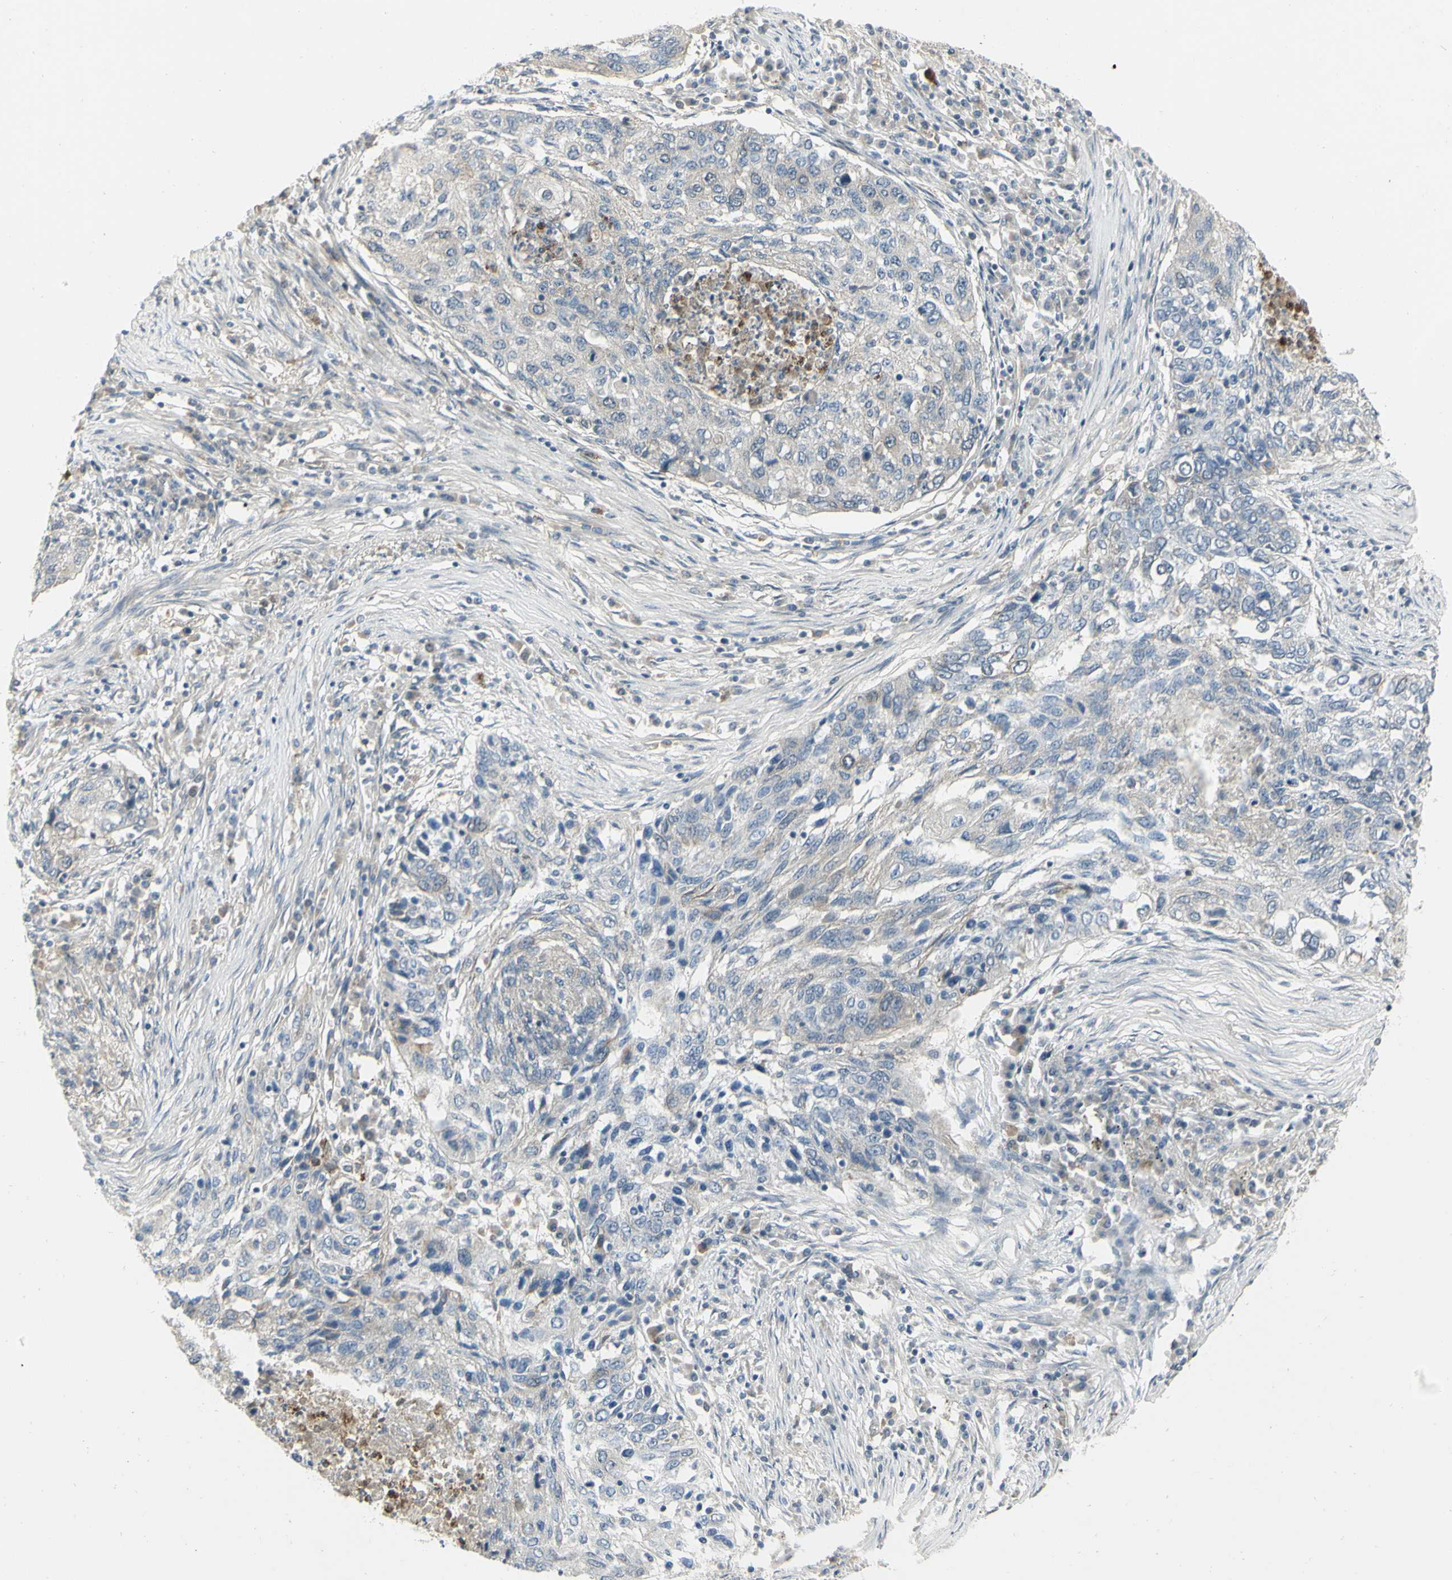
{"staining": {"intensity": "weak", "quantity": "<25%", "location": "cytoplasmic/membranous"}, "tissue": "lung cancer", "cell_type": "Tumor cells", "image_type": "cancer", "snomed": [{"axis": "morphology", "description": "Squamous cell carcinoma, NOS"}, {"axis": "topography", "description": "Lung"}], "caption": "An immunohistochemistry photomicrograph of lung cancer is shown. There is no staining in tumor cells of lung cancer.", "gene": "CCNB2", "patient": {"sex": "female", "age": 63}}